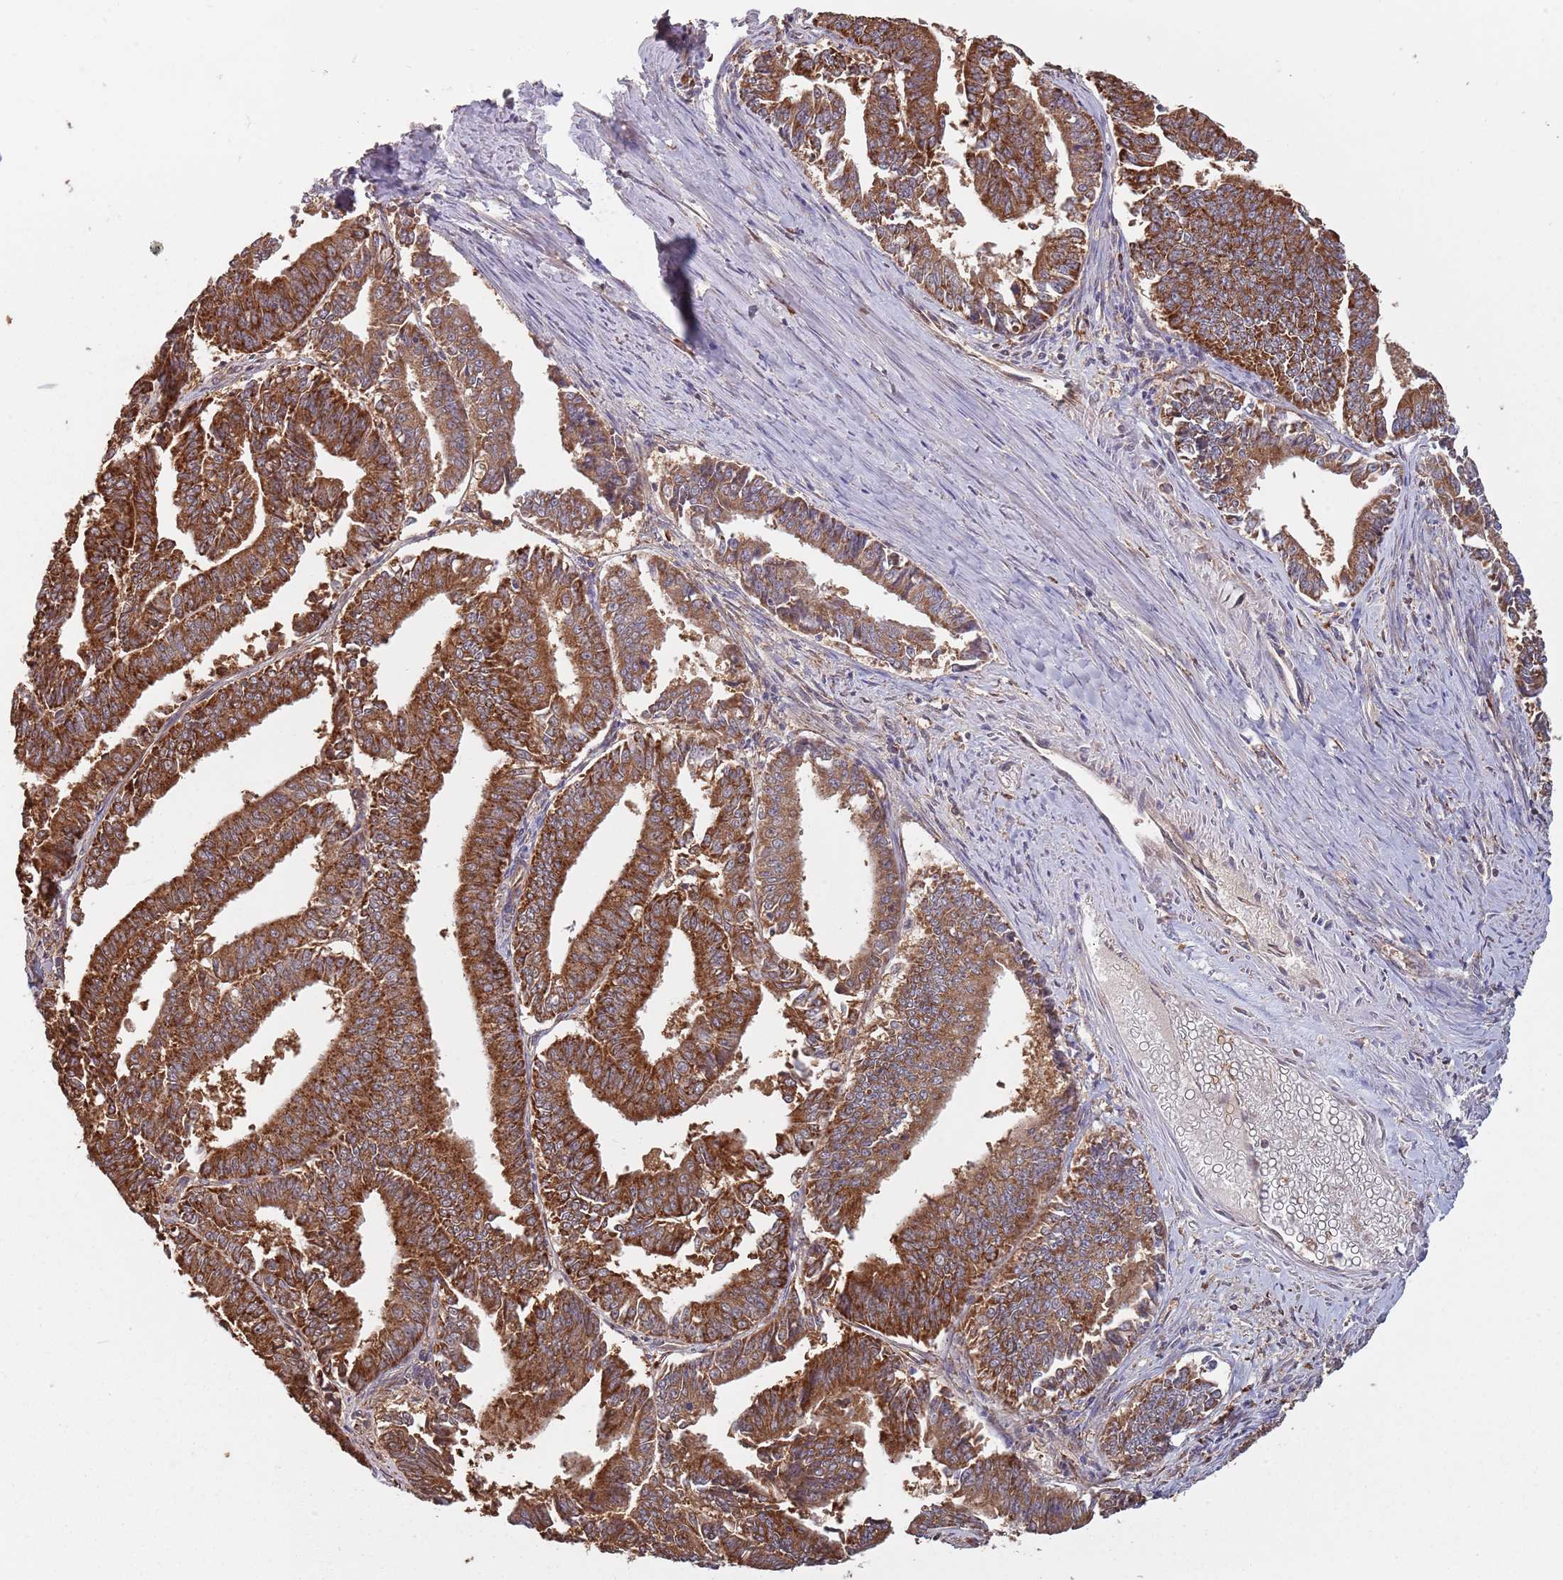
{"staining": {"intensity": "strong", "quantity": ">75%", "location": "cytoplasmic/membranous"}, "tissue": "endometrial cancer", "cell_type": "Tumor cells", "image_type": "cancer", "snomed": [{"axis": "morphology", "description": "Adenocarcinoma, NOS"}, {"axis": "topography", "description": "Endometrium"}], "caption": "DAB (3,3'-diaminobenzidine) immunohistochemical staining of endometrial adenocarcinoma reveals strong cytoplasmic/membranous protein positivity in approximately >75% of tumor cells.", "gene": "COG4", "patient": {"sex": "female", "age": 73}}